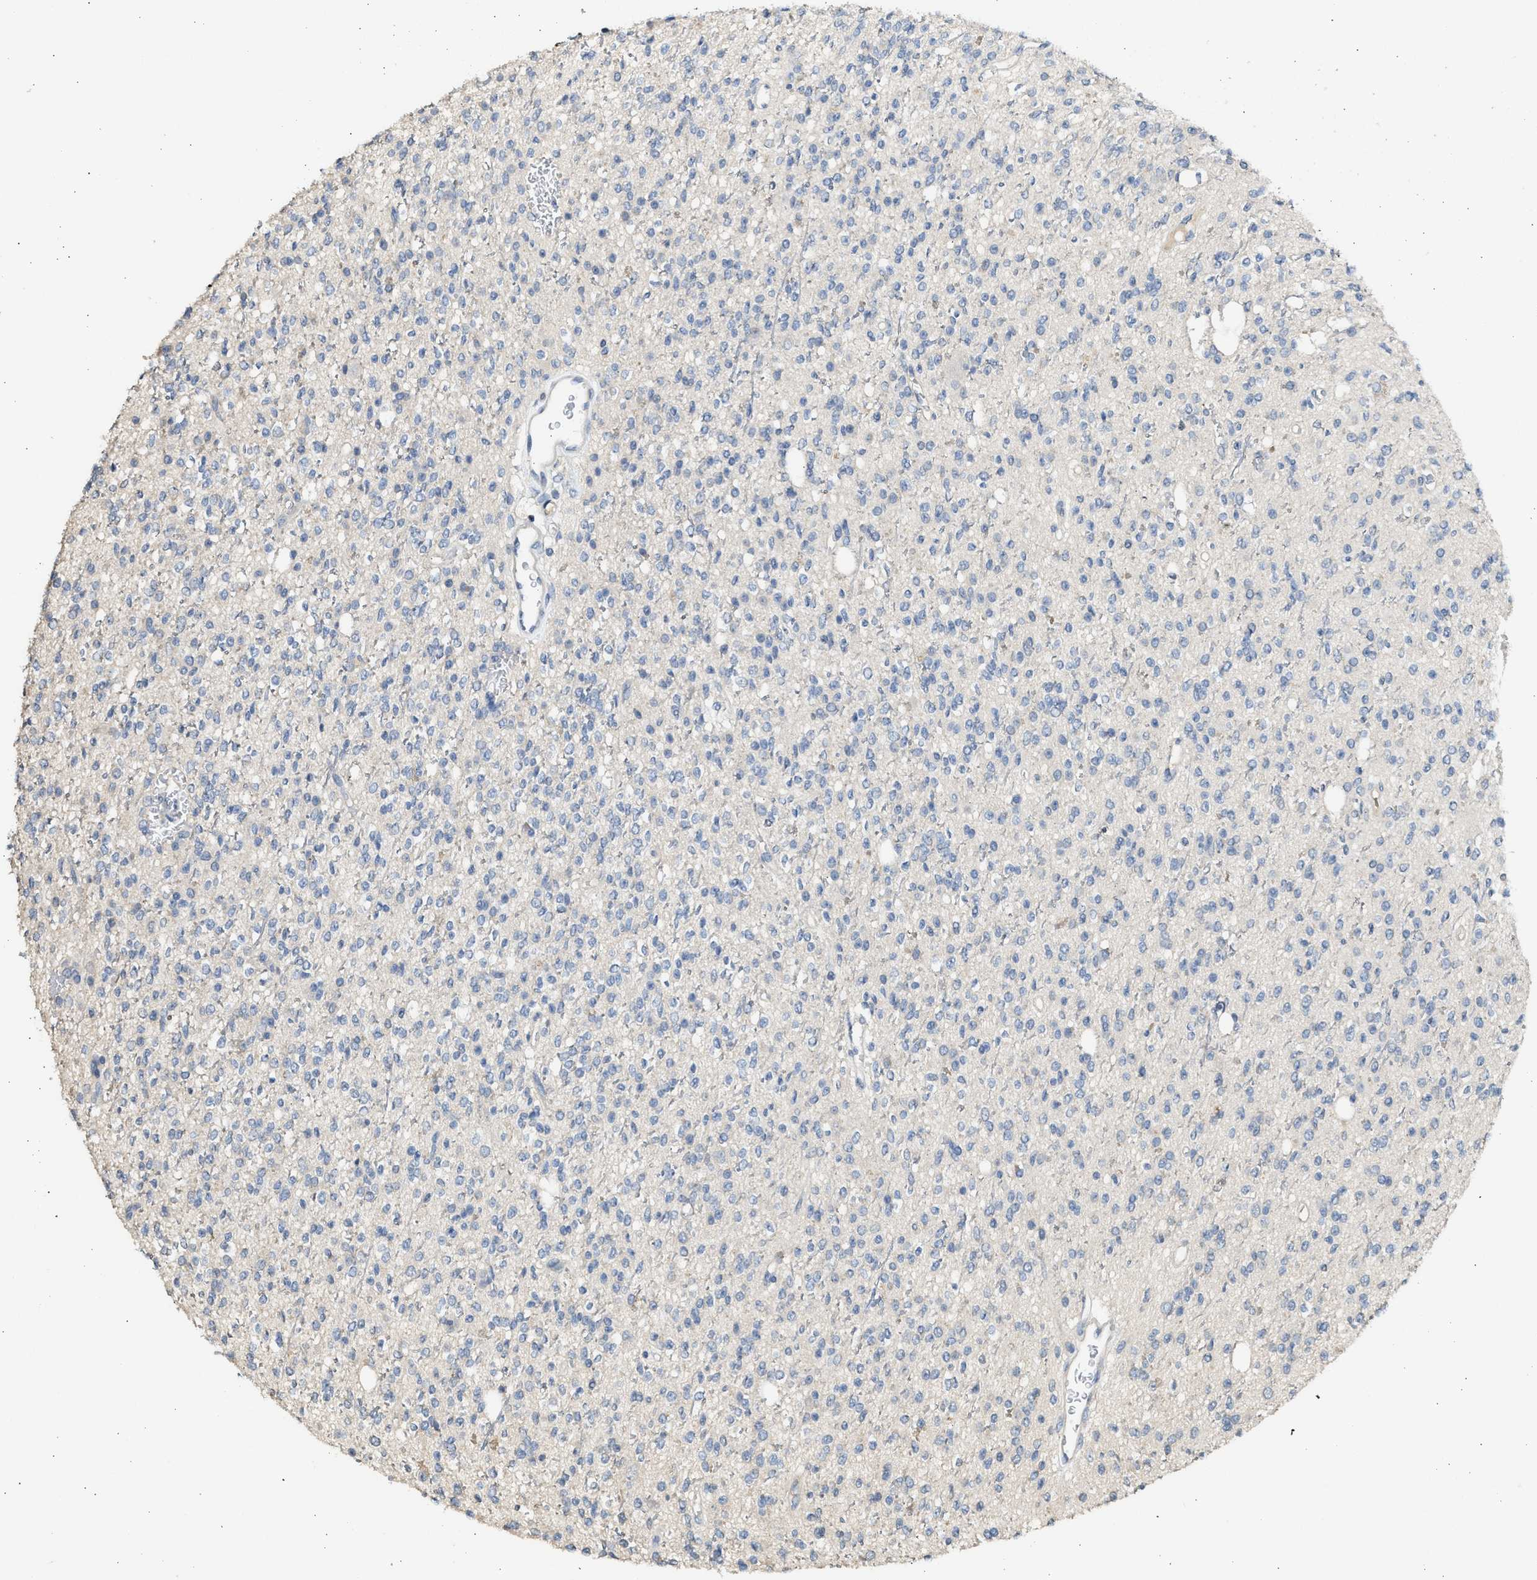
{"staining": {"intensity": "negative", "quantity": "none", "location": "none"}, "tissue": "glioma", "cell_type": "Tumor cells", "image_type": "cancer", "snomed": [{"axis": "morphology", "description": "Glioma, malignant, High grade"}, {"axis": "topography", "description": "Brain"}], "caption": "This is an immunohistochemistry (IHC) image of glioma. There is no positivity in tumor cells.", "gene": "SULT2A1", "patient": {"sex": "male", "age": 34}}